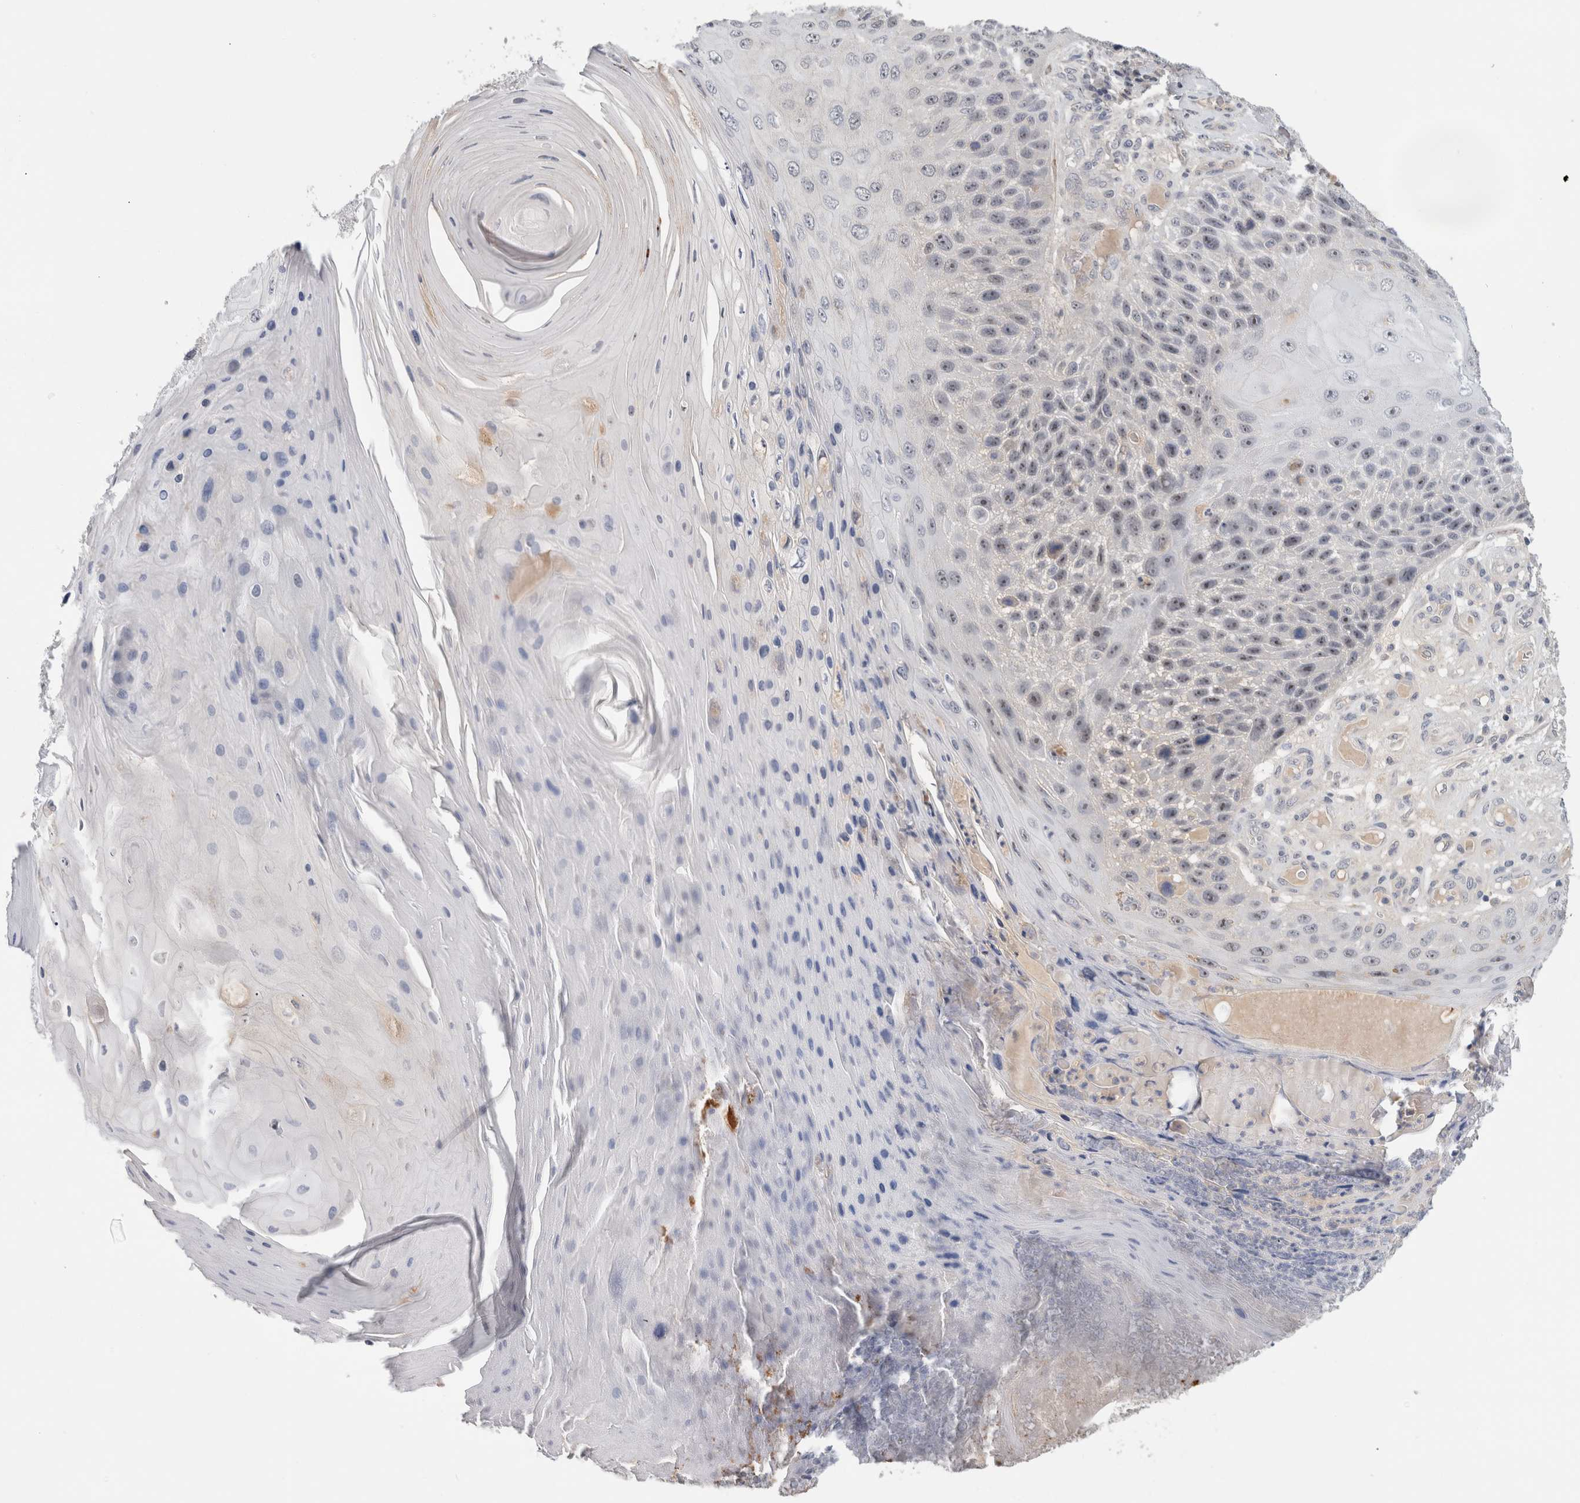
{"staining": {"intensity": "moderate", "quantity": "<25%", "location": "nuclear"}, "tissue": "skin cancer", "cell_type": "Tumor cells", "image_type": "cancer", "snomed": [{"axis": "morphology", "description": "Squamous cell carcinoma, NOS"}, {"axis": "topography", "description": "Skin"}], "caption": "Protein analysis of skin cancer (squamous cell carcinoma) tissue displays moderate nuclear positivity in approximately <25% of tumor cells. (DAB IHC, brown staining for protein, blue staining for nuclei).", "gene": "HCN3", "patient": {"sex": "female", "age": 88}}